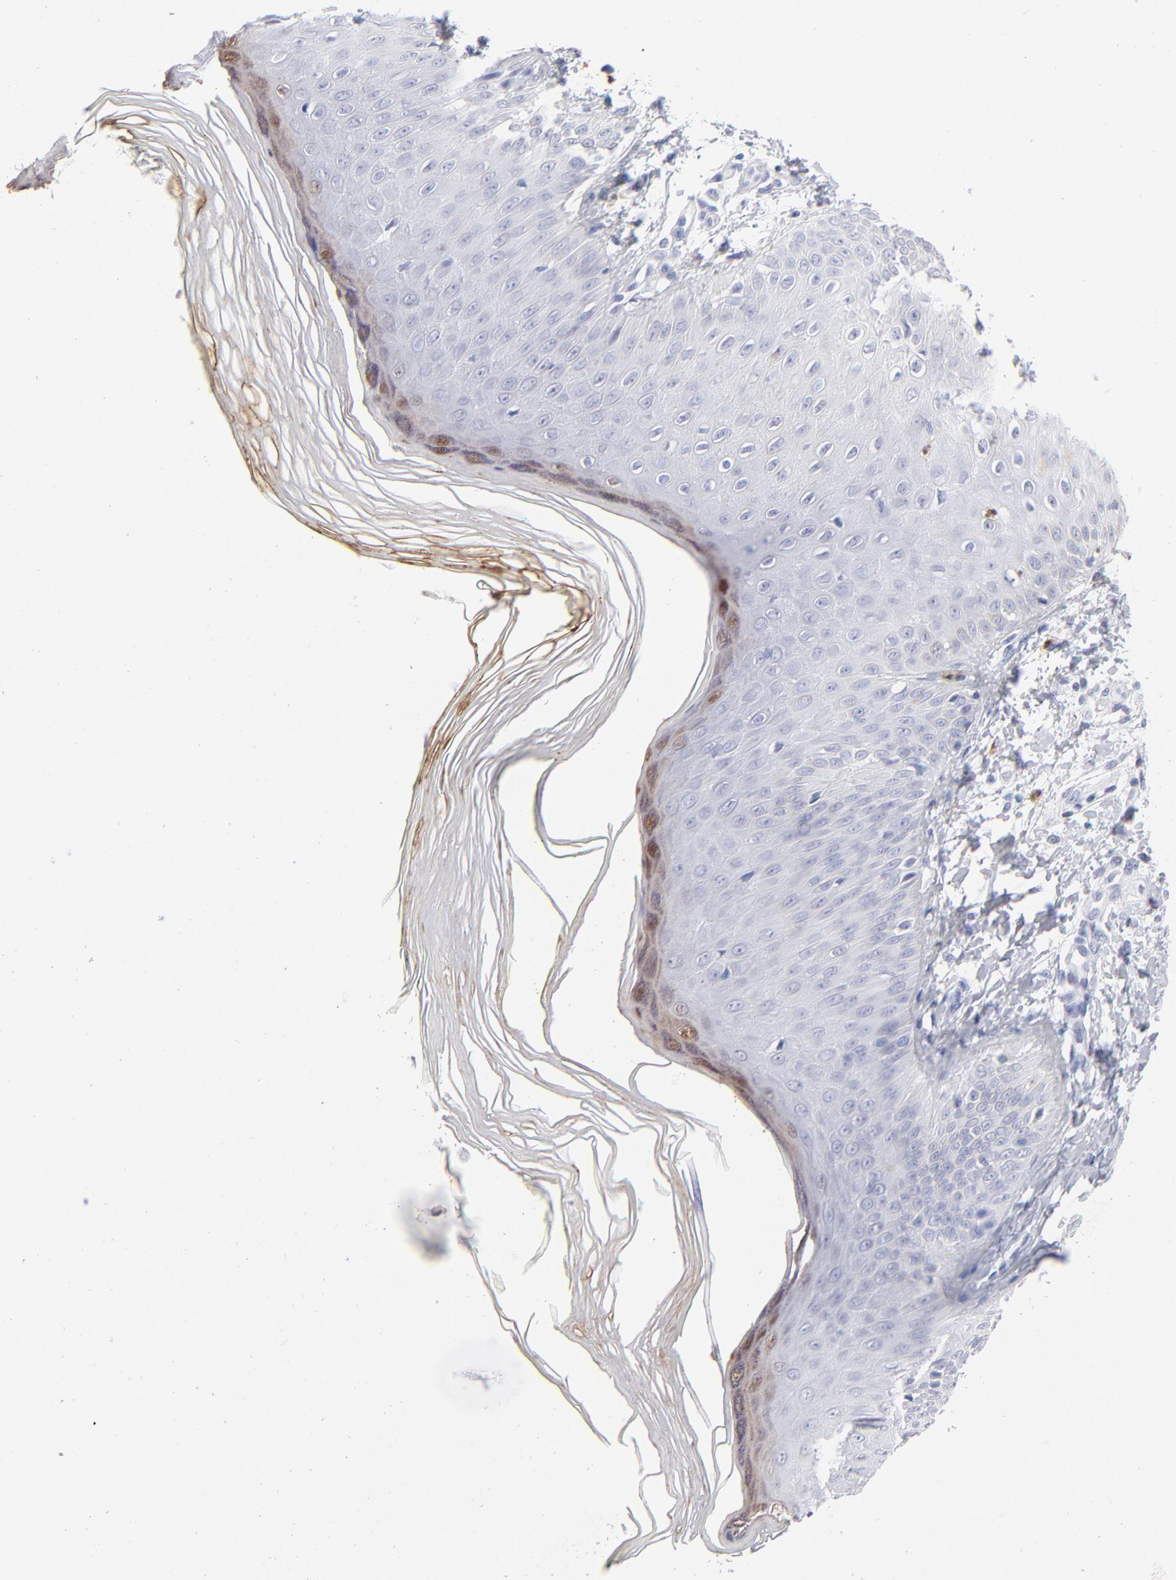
{"staining": {"intensity": "strong", "quantity": "<25%", "location": "cytoplasmic/membranous,nuclear"}, "tissue": "skin", "cell_type": "Epidermal cells", "image_type": "normal", "snomed": [{"axis": "morphology", "description": "Normal tissue, NOS"}, {"axis": "morphology", "description": "Inflammation, NOS"}, {"axis": "topography", "description": "Soft tissue"}, {"axis": "topography", "description": "Anal"}], "caption": "Protein expression analysis of benign skin demonstrates strong cytoplasmic/membranous,nuclear expression in approximately <25% of epidermal cells. Nuclei are stained in blue.", "gene": "ARG1", "patient": {"sex": "female", "age": 15}}